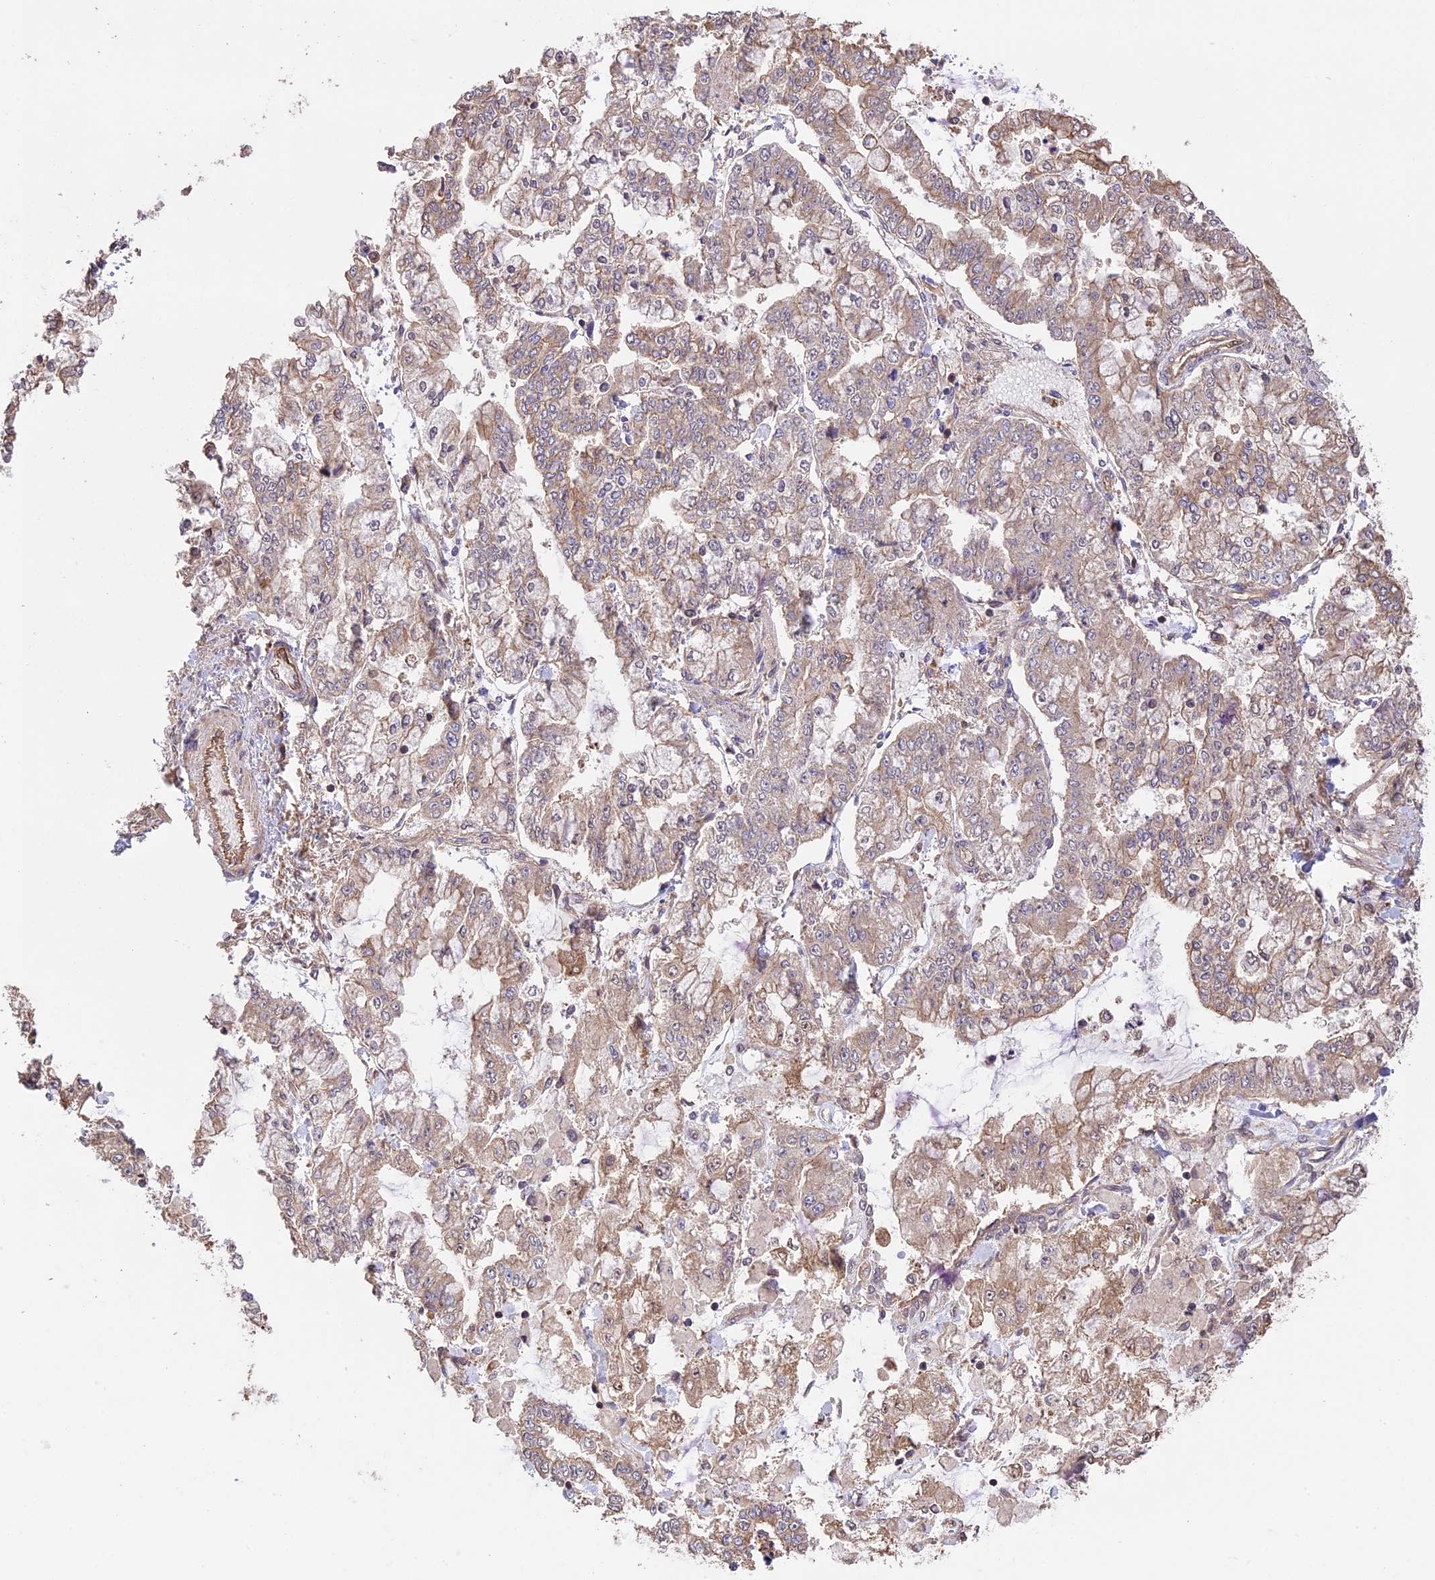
{"staining": {"intensity": "weak", "quantity": "25%-75%", "location": "cytoplasmic/membranous"}, "tissue": "stomach cancer", "cell_type": "Tumor cells", "image_type": "cancer", "snomed": [{"axis": "morphology", "description": "Normal tissue, NOS"}, {"axis": "morphology", "description": "Adenocarcinoma, NOS"}, {"axis": "topography", "description": "Stomach, upper"}, {"axis": "topography", "description": "Stomach"}], "caption": "Stomach adenocarcinoma was stained to show a protein in brown. There is low levels of weak cytoplasmic/membranous staining in approximately 25%-75% of tumor cells. (Stains: DAB (3,3'-diaminobenzidine) in brown, nuclei in blue, Microscopy: brightfield microscopy at high magnification).", "gene": "GAS8", "patient": {"sex": "male", "age": 76}}